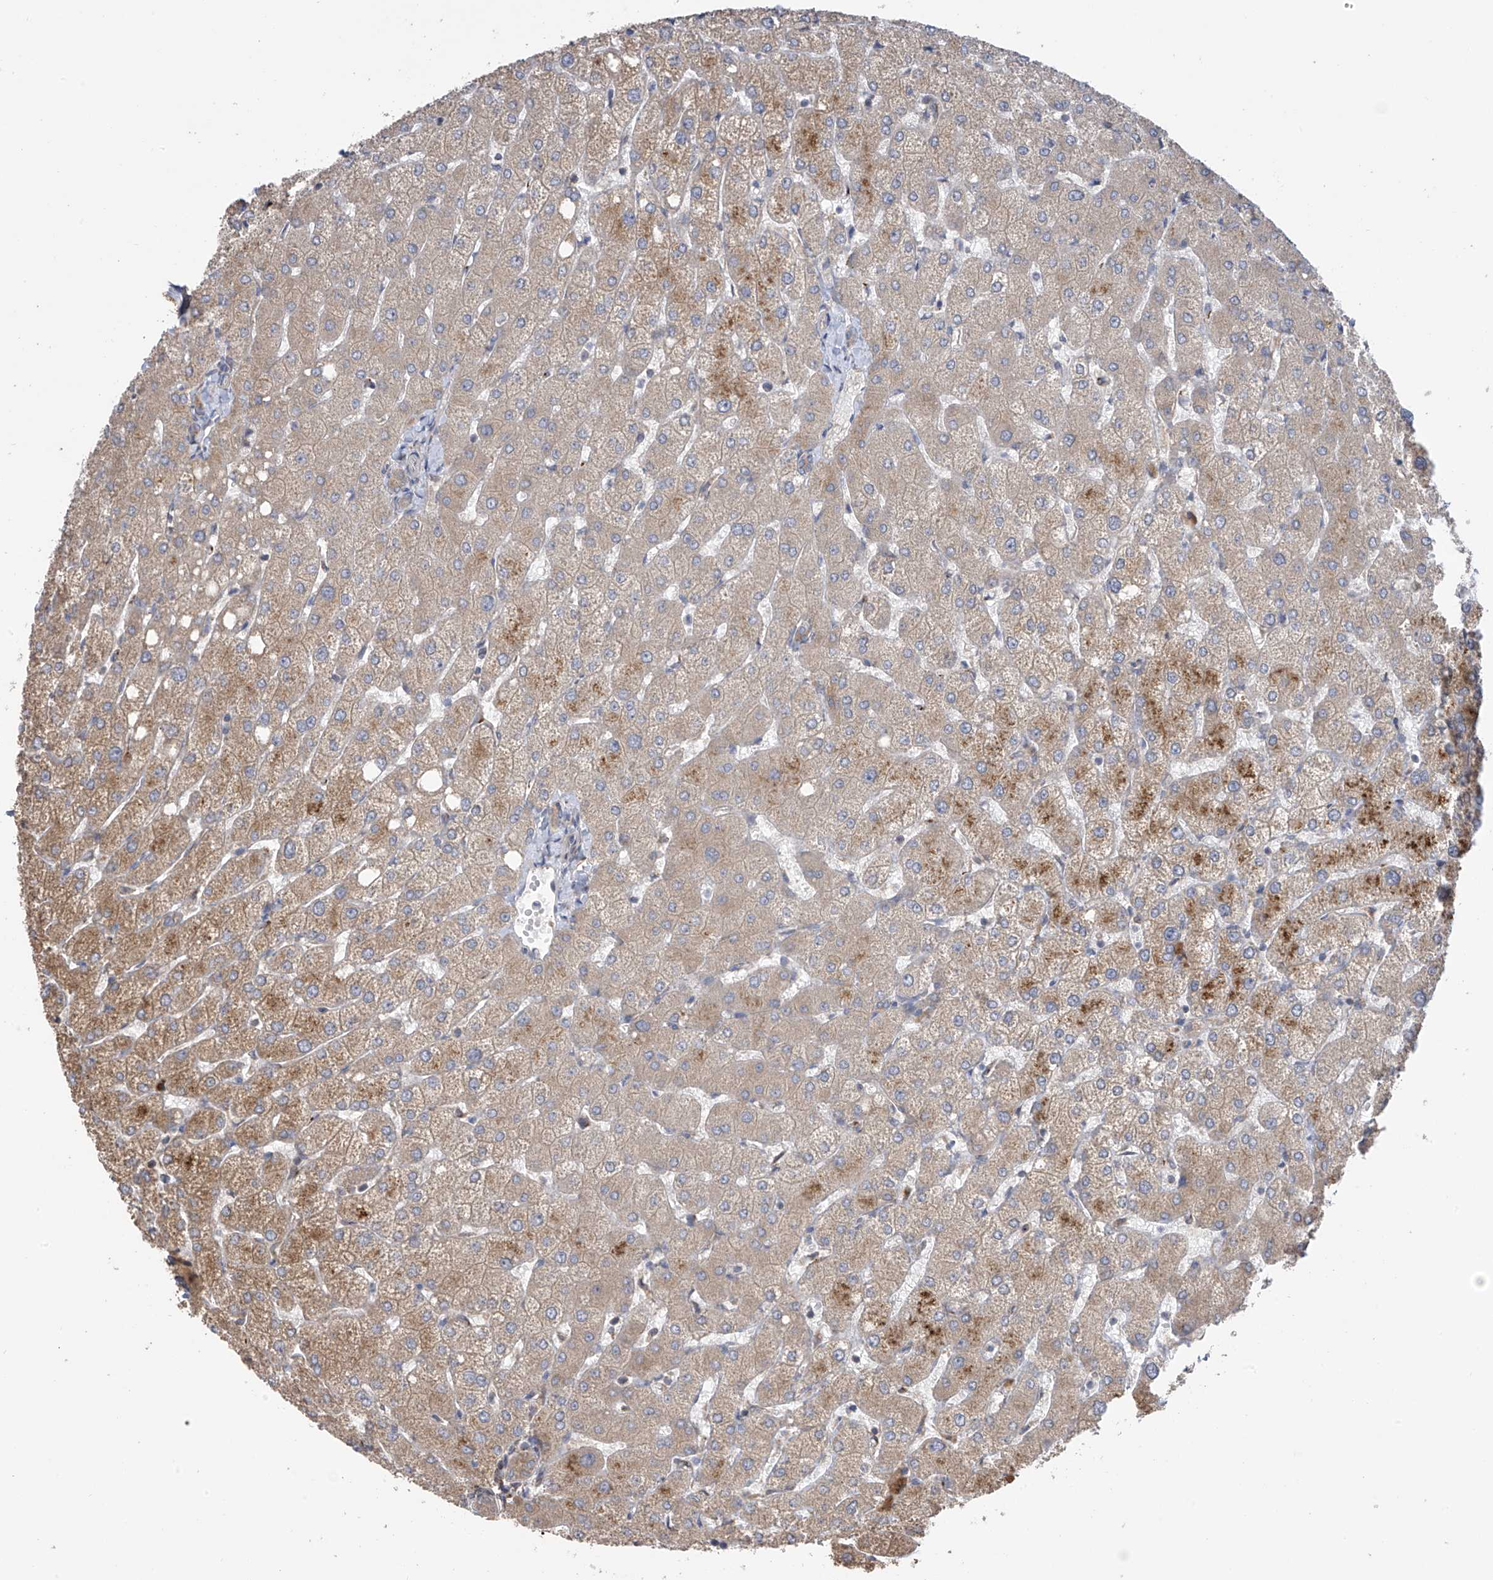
{"staining": {"intensity": "weak", "quantity": "25%-75%", "location": "cytoplasmic/membranous"}, "tissue": "liver", "cell_type": "Cholangiocytes", "image_type": "normal", "snomed": [{"axis": "morphology", "description": "Normal tissue, NOS"}, {"axis": "topography", "description": "Liver"}], "caption": "Normal liver shows weak cytoplasmic/membranous staining in approximately 25%-75% of cholangiocytes, visualized by immunohistochemistry.", "gene": "PNPT1", "patient": {"sex": "female", "age": 54}}